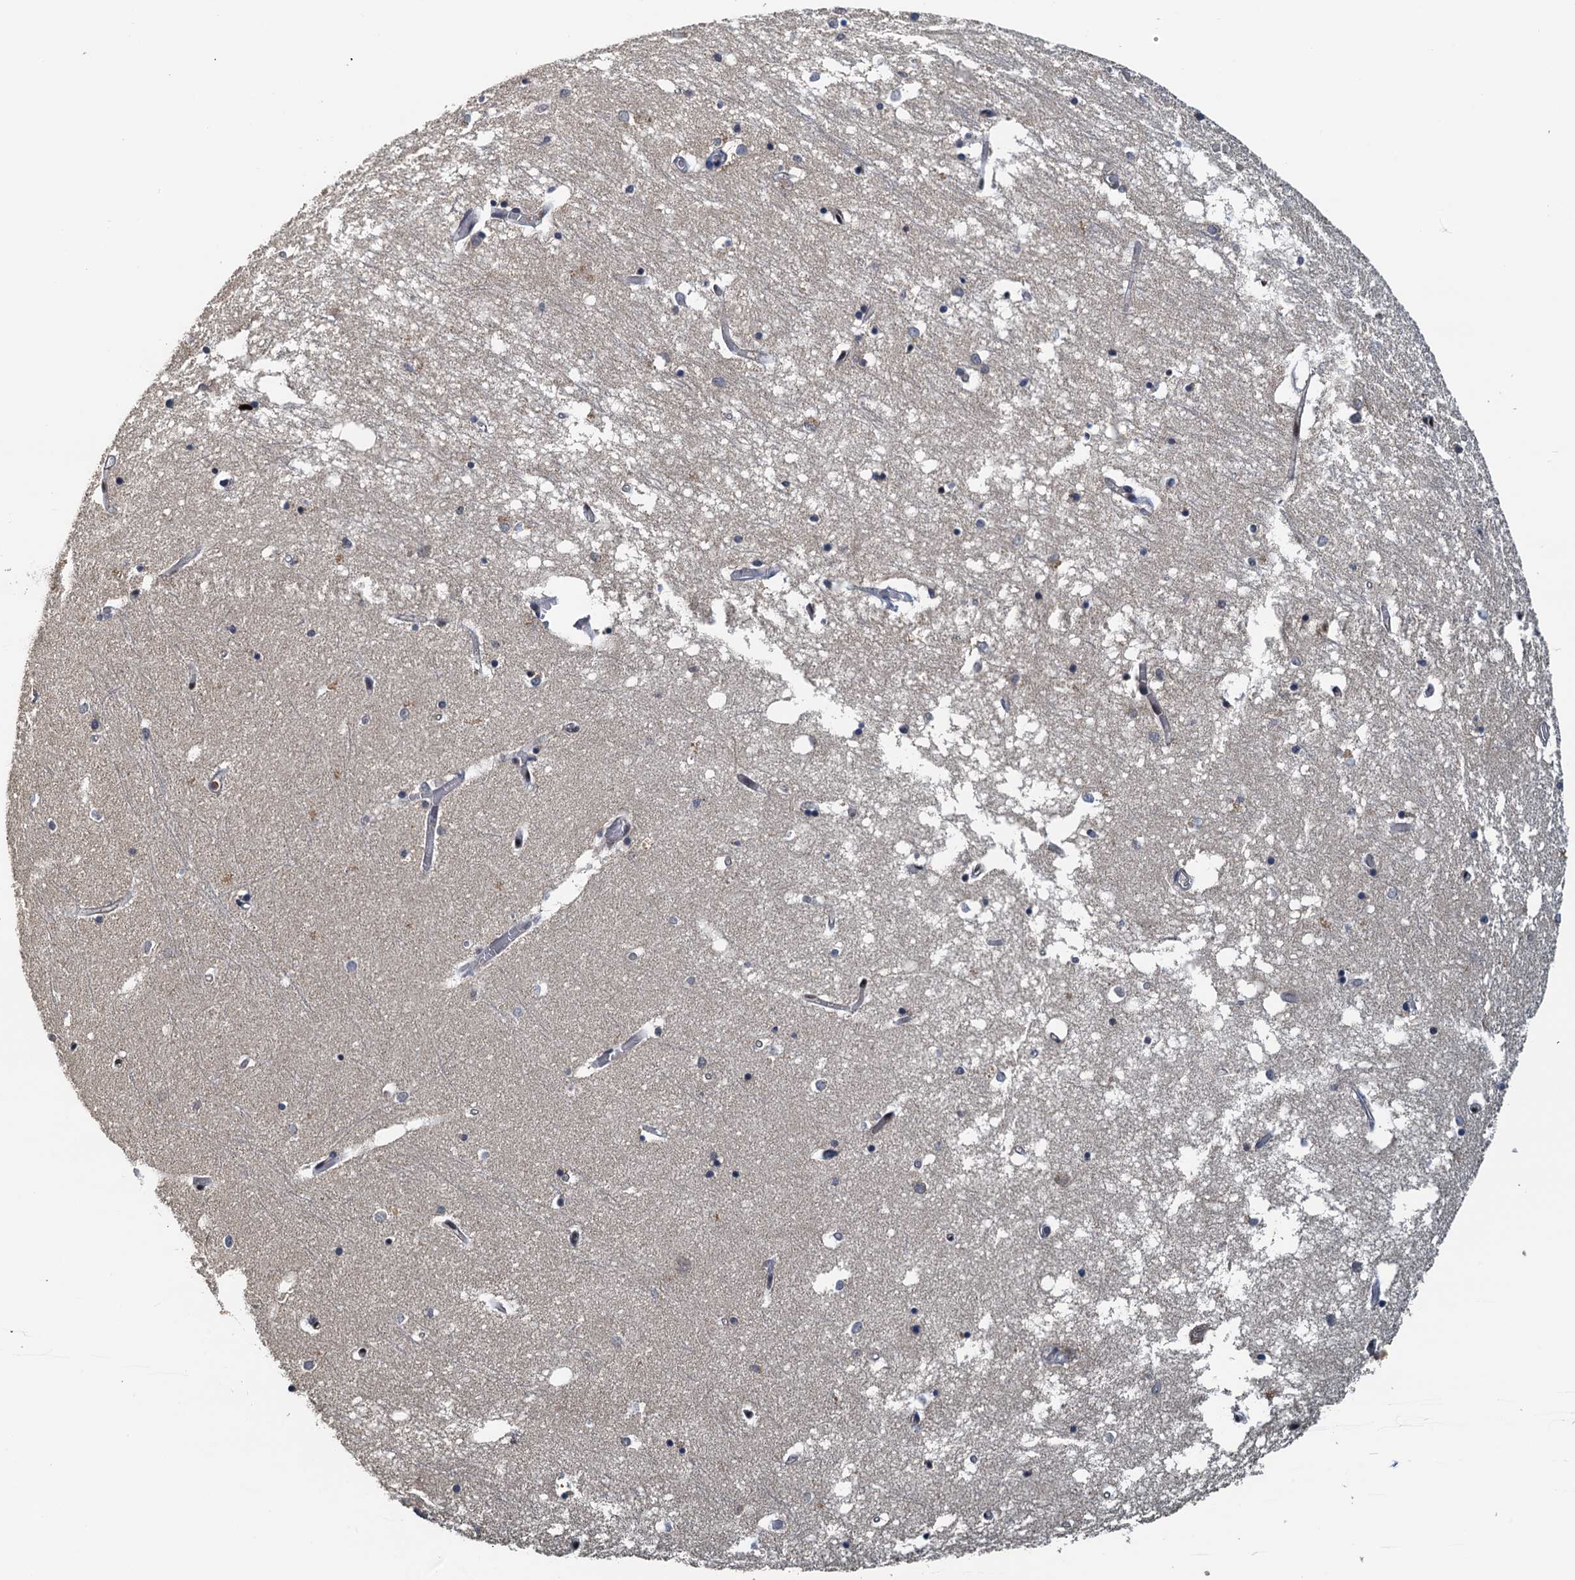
{"staining": {"intensity": "weak", "quantity": "<25%", "location": "cytoplasmic/membranous"}, "tissue": "hippocampus", "cell_type": "Glial cells", "image_type": "normal", "snomed": [{"axis": "morphology", "description": "Normal tissue, NOS"}, {"axis": "topography", "description": "Hippocampus"}], "caption": "Histopathology image shows no significant protein expression in glial cells of benign hippocampus.", "gene": "UBL7", "patient": {"sex": "male", "age": 70}}